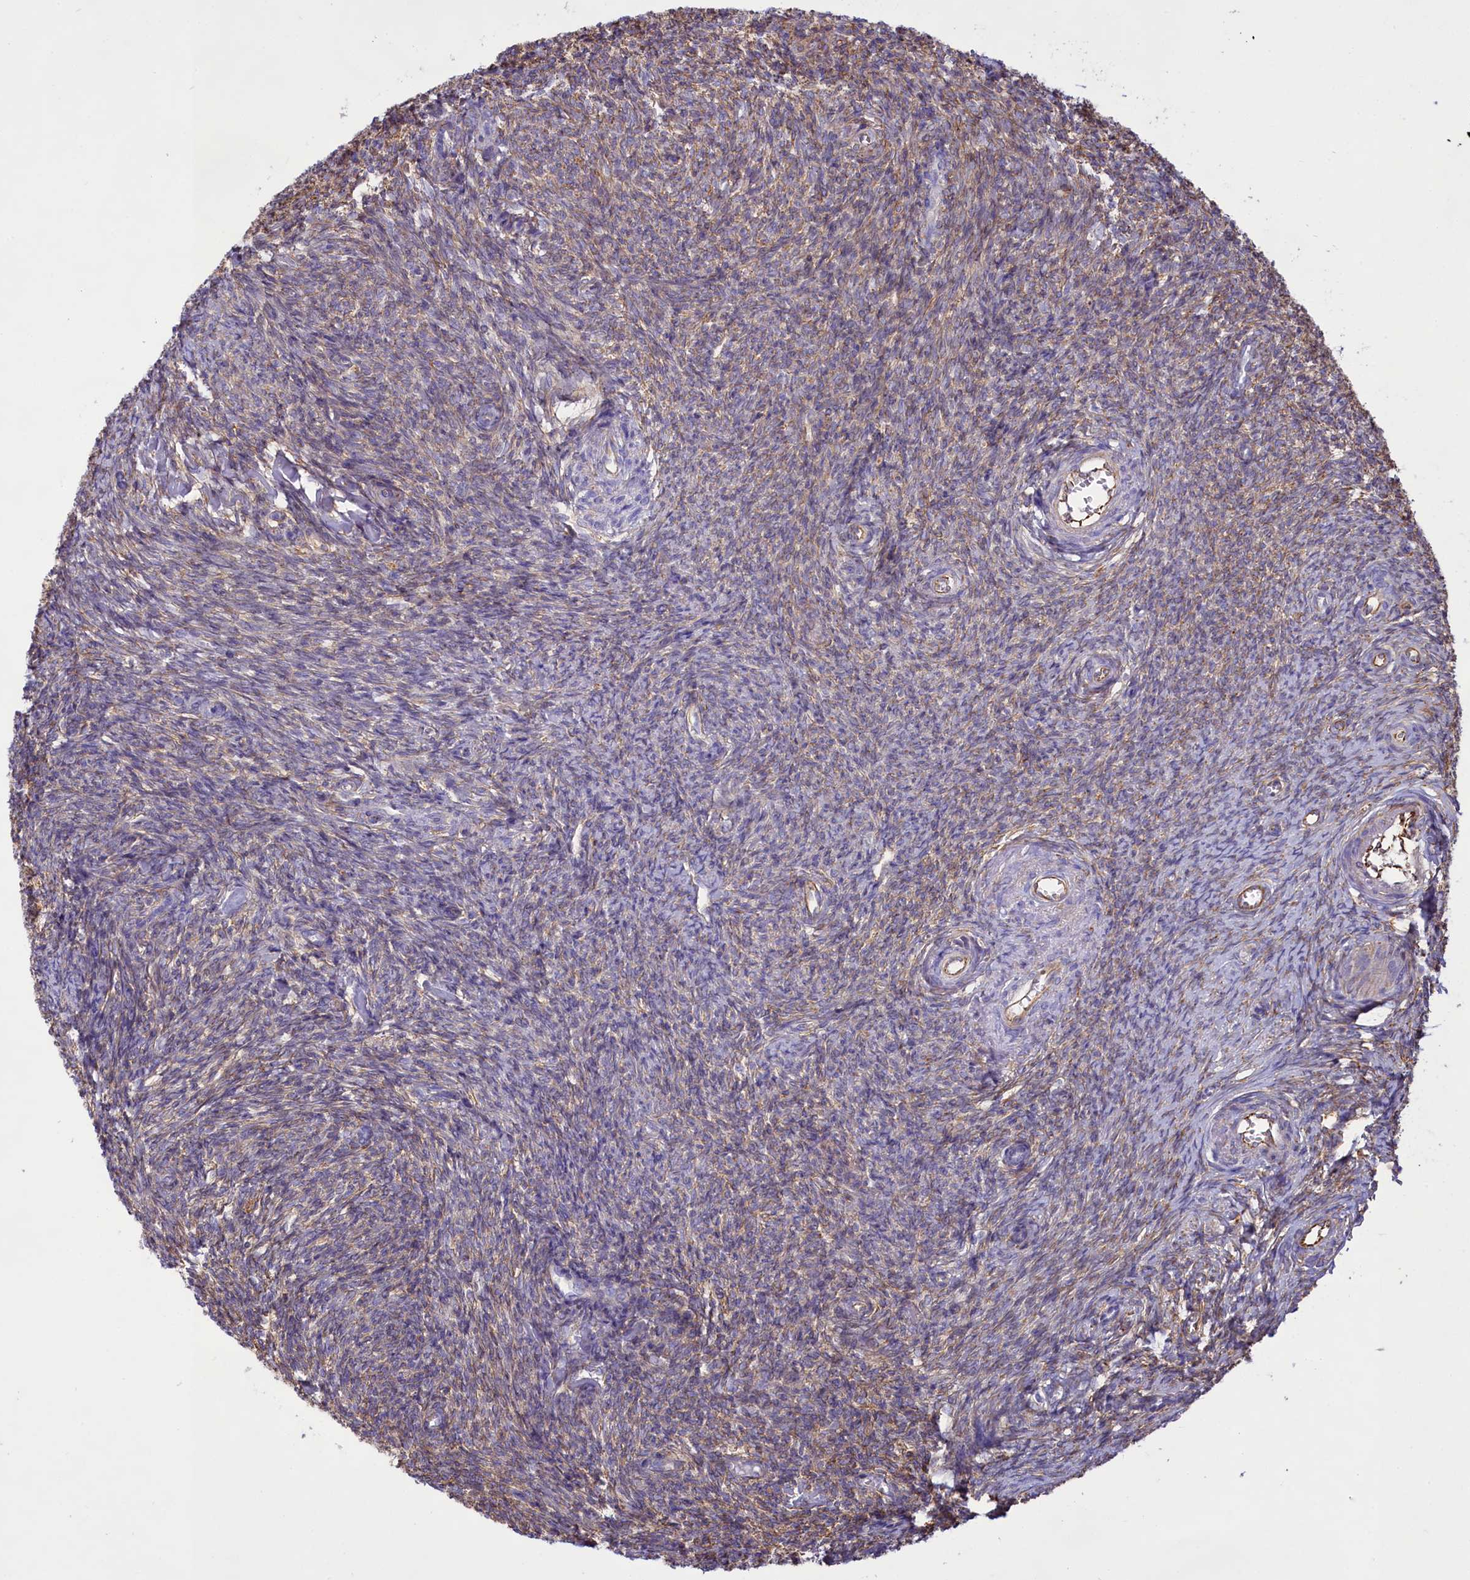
{"staining": {"intensity": "weak", "quantity": "25%-75%", "location": "cytoplasmic/membranous"}, "tissue": "ovary", "cell_type": "Ovarian stroma cells", "image_type": "normal", "snomed": [{"axis": "morphology", "description": "Normal tissue, NOS"}, {"axis": "topography", "description": "Ovary"}], "caption": "The micrograph reveals staining of normal ovary, revealing weak cytoplasmic/membranous protein expression (brown color) within ovarian stroma cells. (DAB IHC, brown staining for protein, blue staining for nuclei).", "gene": "CD99", "patient": {"sex": "female", "age": 44}}